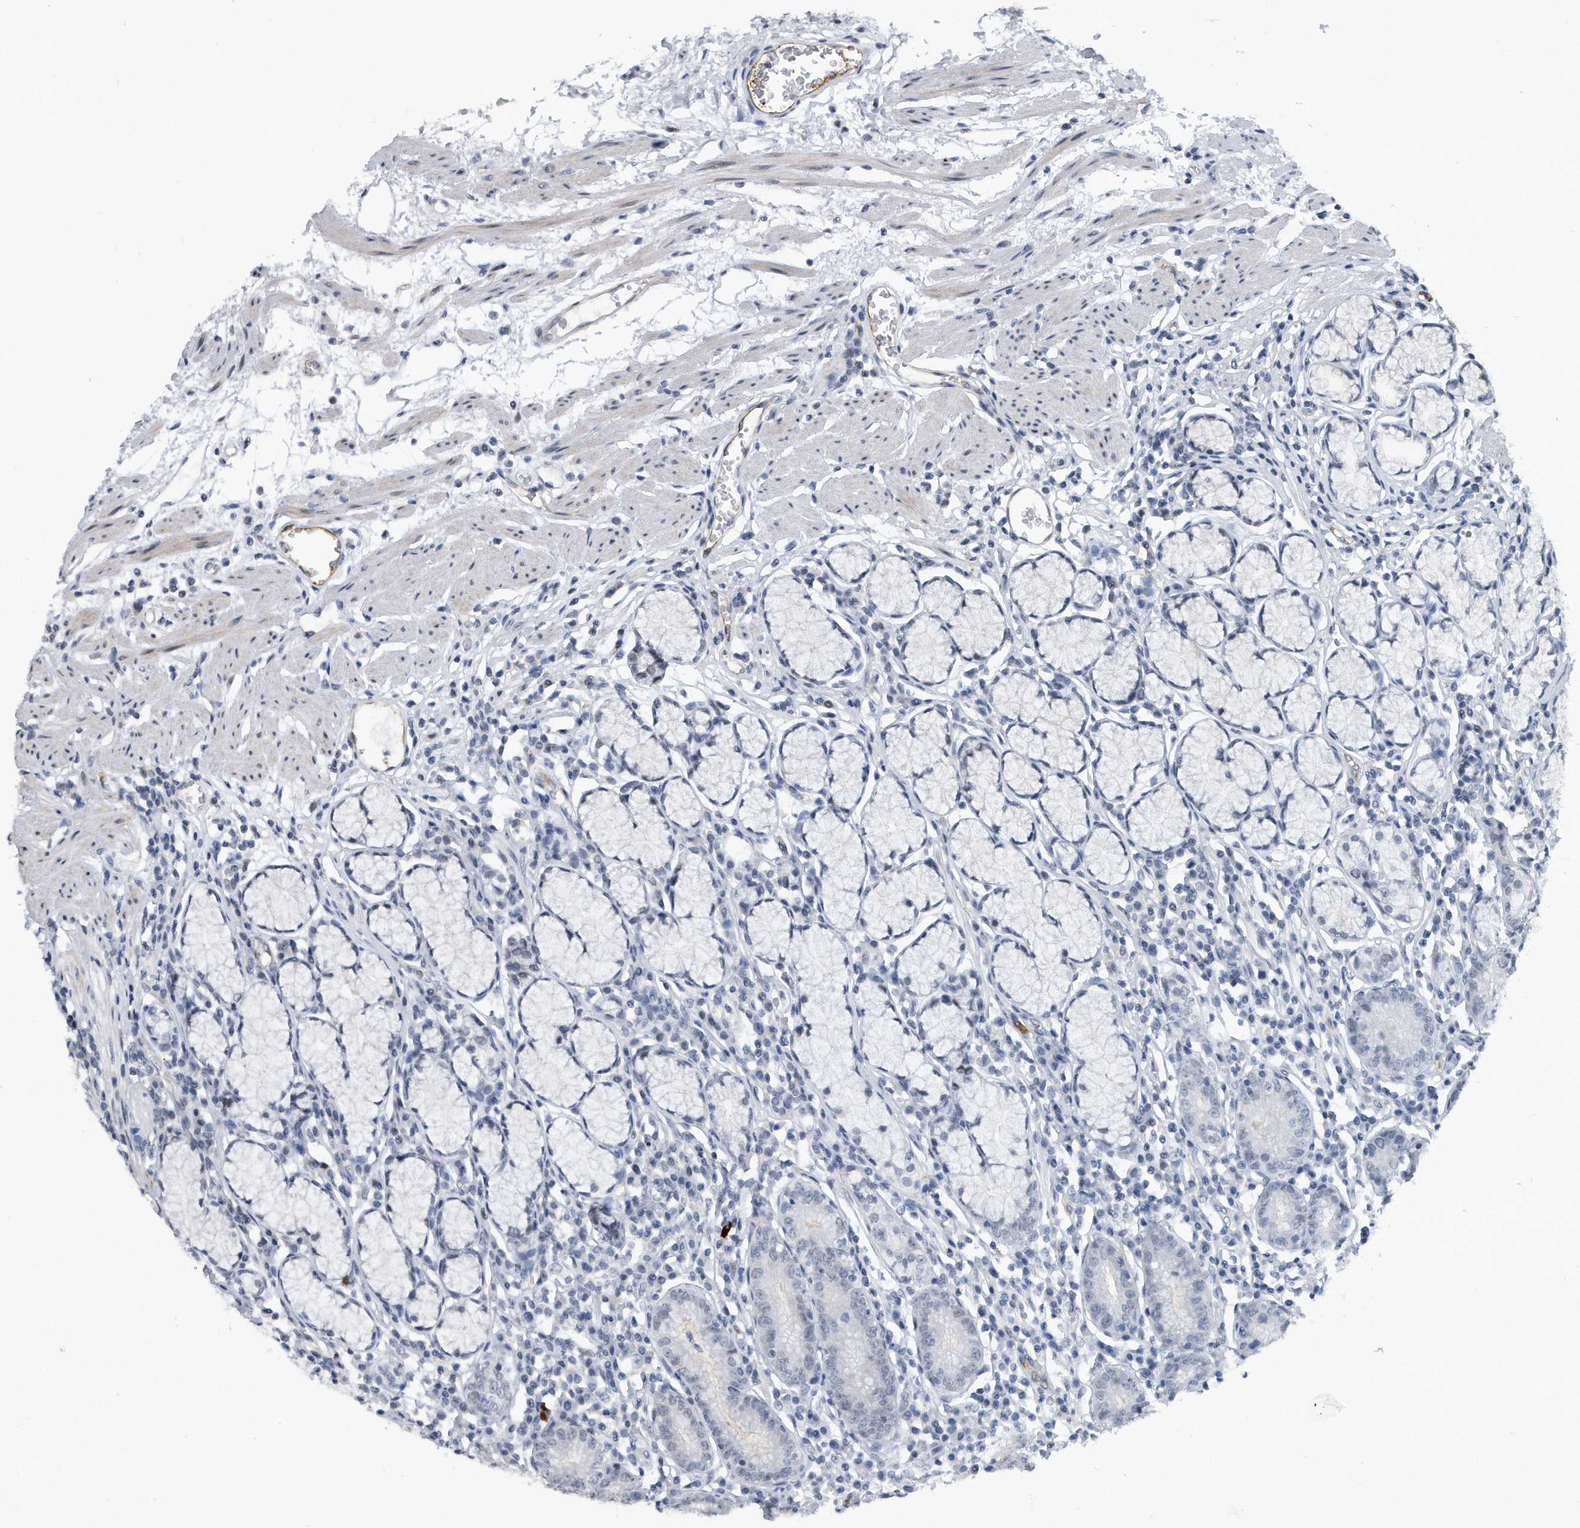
{"staining": {"intensity": "moderate", "quantity": "25%-75%", "location": "cytoplasmic/membranous"}, "tissue": "stomach", "cell_type": "Glandular cells", "image_type": "normal", "snomed": [{"axis": "morphology", "description": "Normal tissue, NOS"}, {"axis": "topography", "description": "Stomach"}], "caption": "DAB (3,3'-diaminobenzidine) immunohistochemical staining of benign human stomach exhibits moderate cytoplasmic/membranous protein expression in about 25%-75% of glandular cells. (DAB = brown stain, brightfield microscopy at high magnification).", "gene": "PGBD2", "patient": {"sex": "male", "age": 55}}